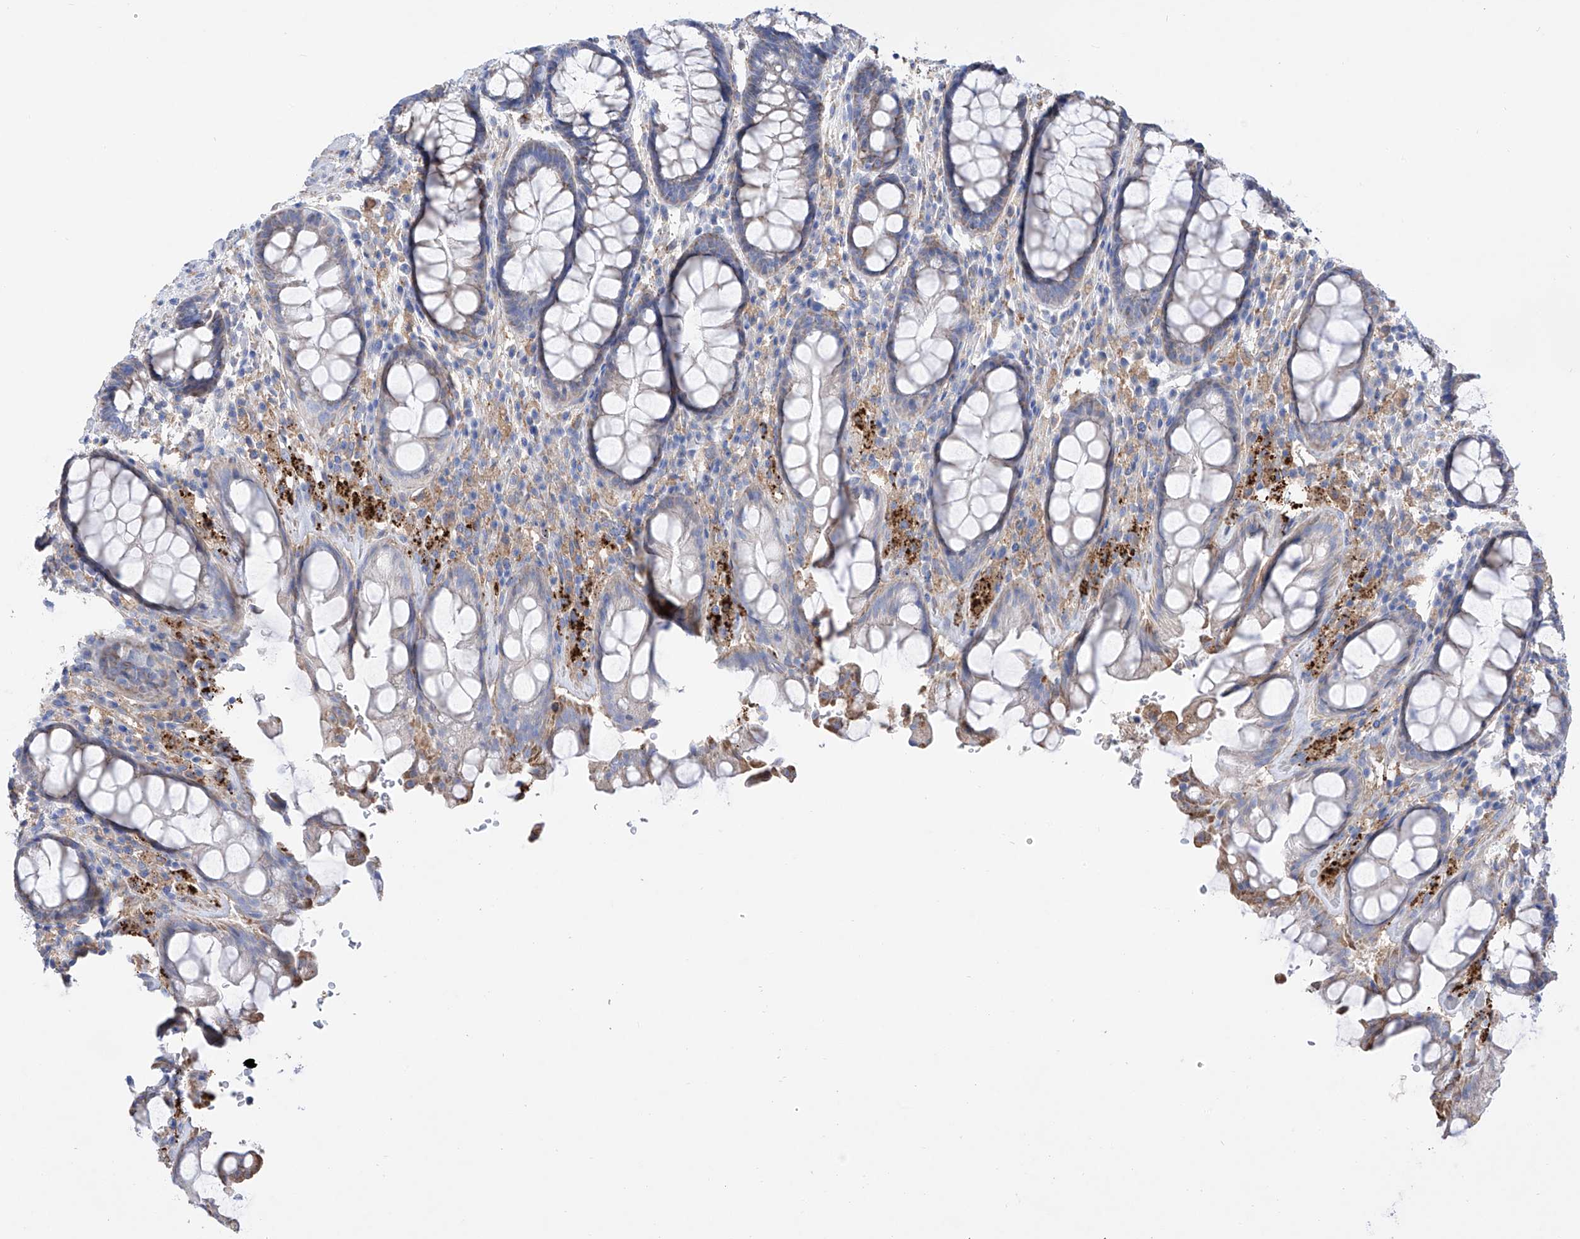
{"staining": {"intensity": "weak", "quantity": "<25%", "location": "cytoplasmic/membranous"}, "tissue": "rectum", "cell_type": "Glandular cells", "image_type": "normal", "snomed": [{"axis": "morphology", "description": "Normal tissue, NOS"}, {"axis": "topography", "description": "Rectum"}], "caption": "Immunohistochemical staining of normal human rectum reveals no significant staining in glandular cells. (Brightfield microscopy of DAB immunohistochemistry (IHC) at high magnification).", "gene": "ZNF653", "patient": {"sex": "male", "age": 64}}